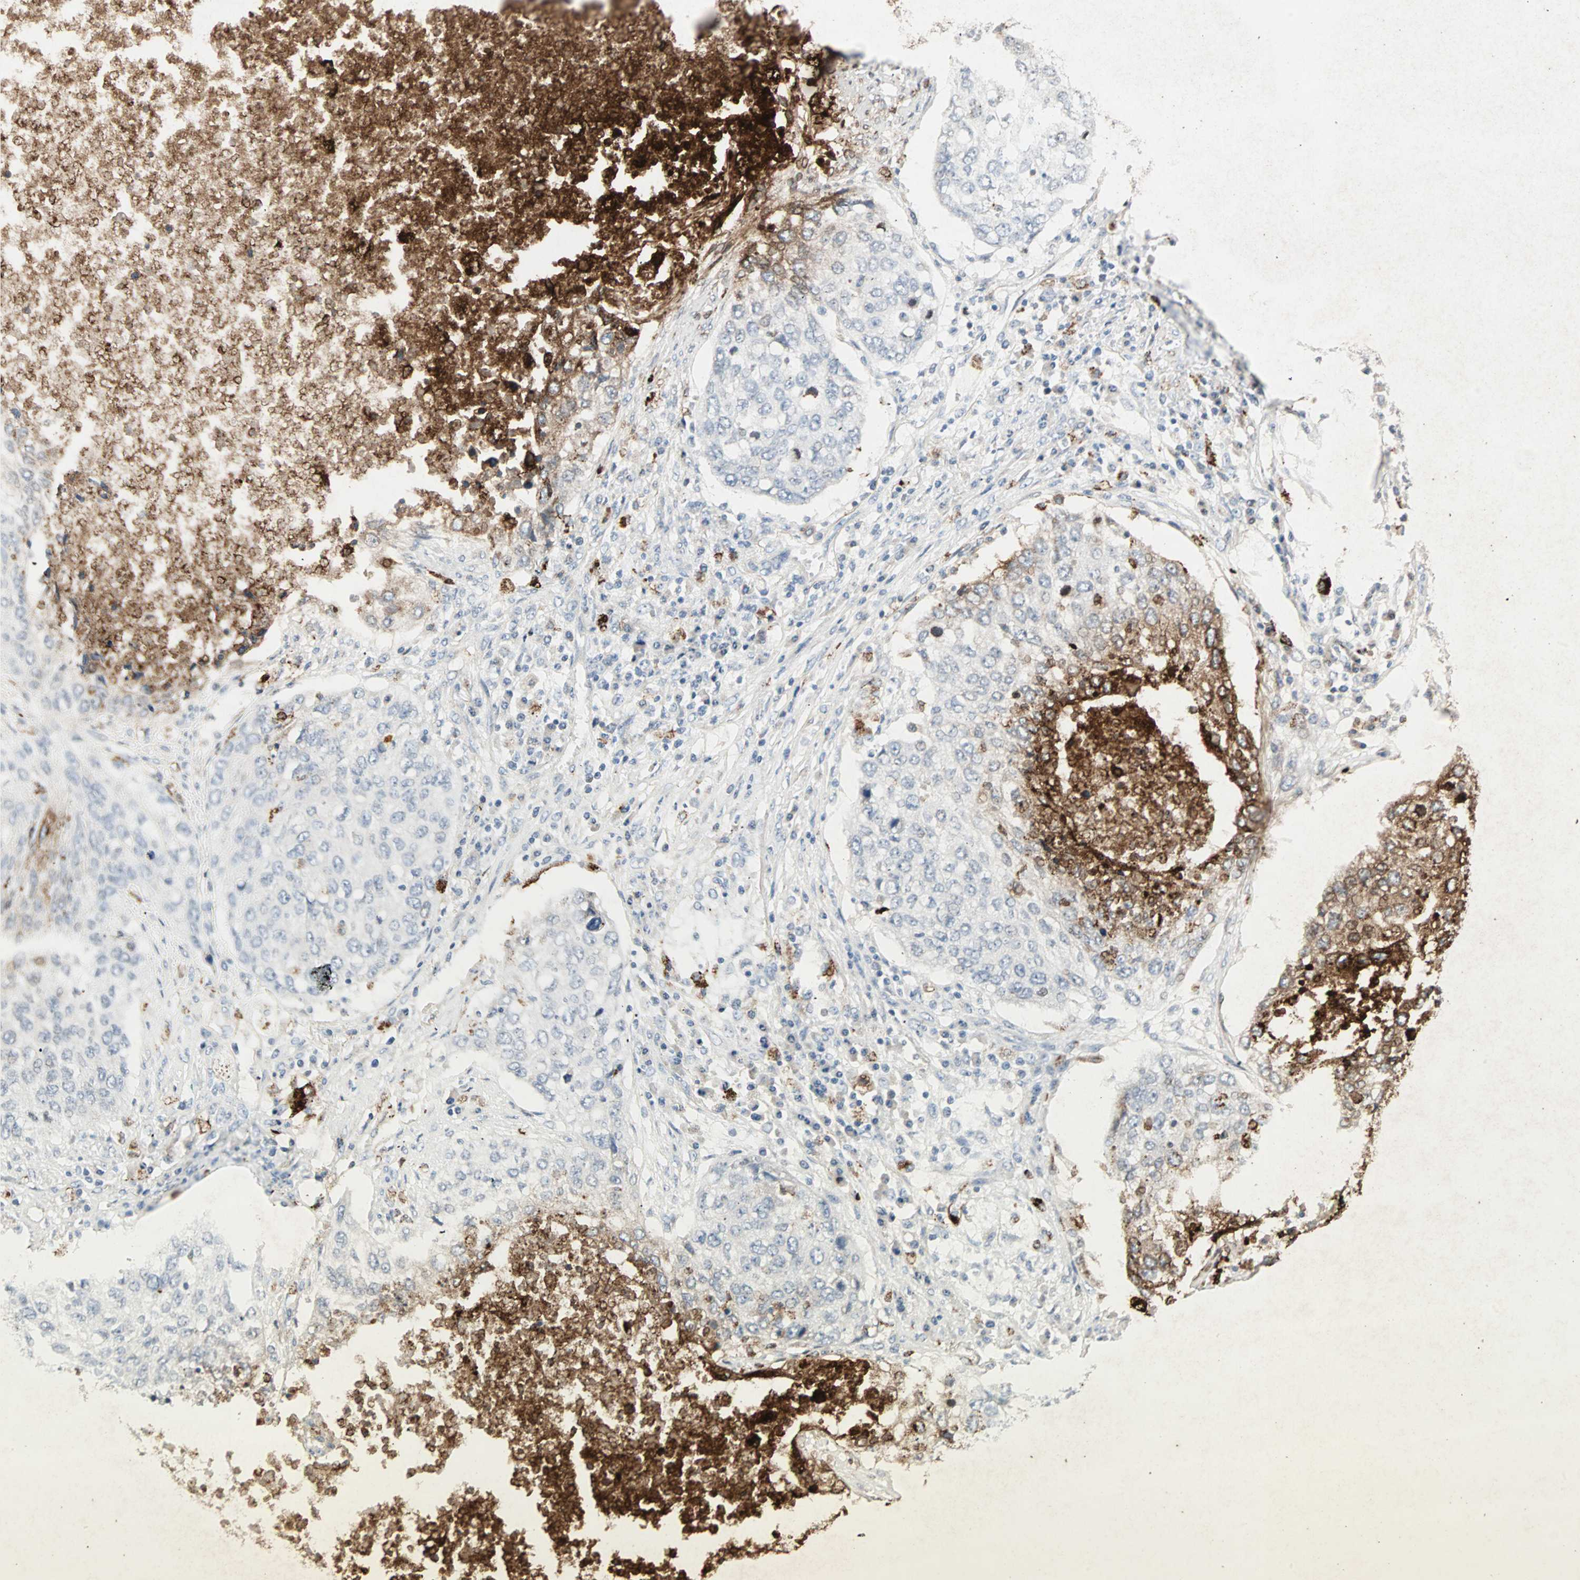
{"staining": {"intensity": "strong", "quantity": "<25%", "location": "cytoplasmic/membranous"}, "tissue": "lung cancer", "cell_type": "Tumor cells", "image_type": "cancer", "snomed": [{"axis": "morphology", "description": "Squamous cell carcinoma, NOS"}, {"axis": "topography", "description": "Lung"}], "caption": "DAB (3,3'-diaminobenzidine) immunohistochemical staining of human lung cancer exhibits strong cytoplasmic/membranous protein staining in about <25% of tumor cells.", "gene": "CEACAM6", "patient": {"sex": "female", "age": 63}}